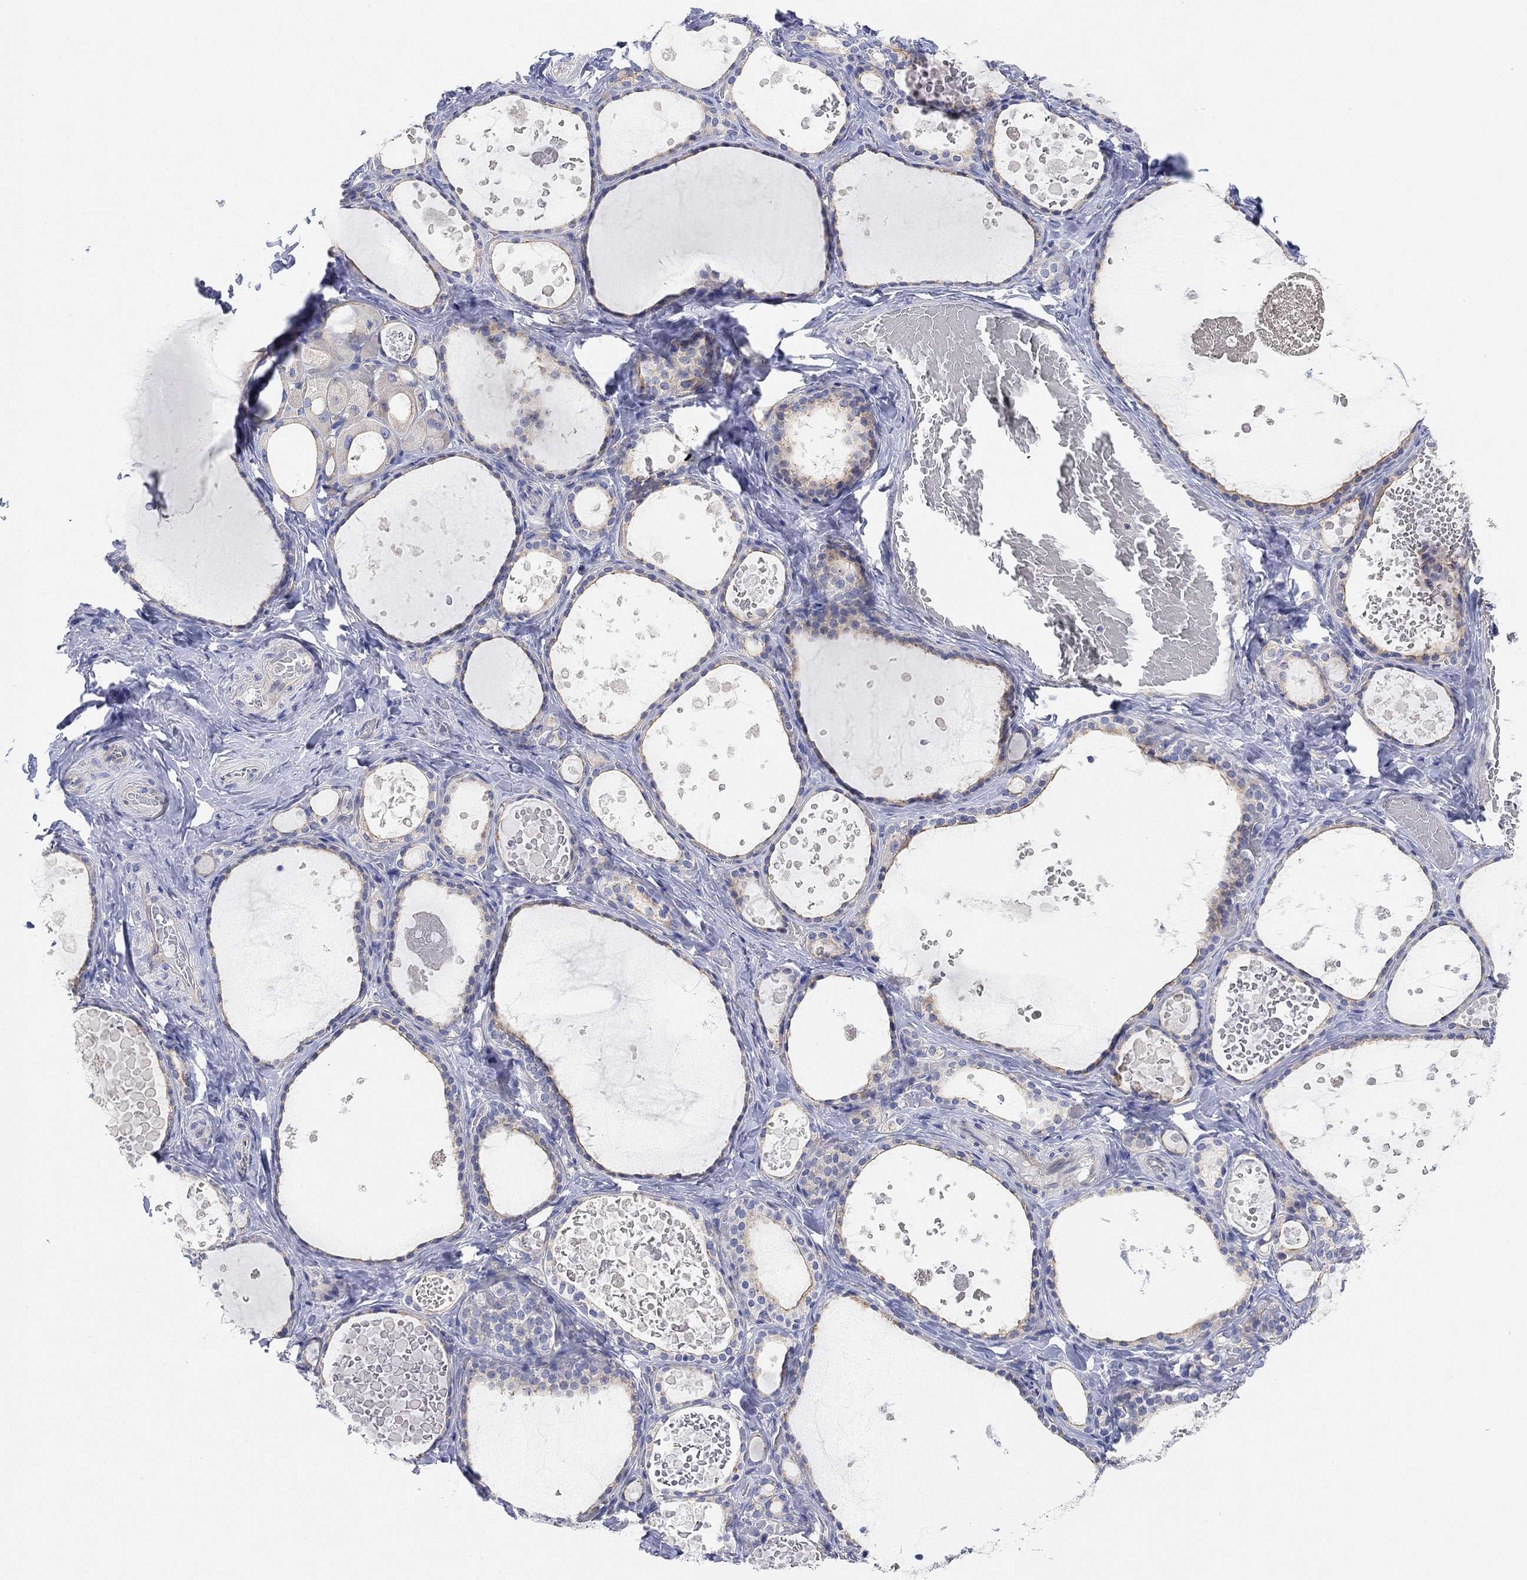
{"staining": {"intensity": "strong", "quantity": "<25%", "location": "cytoplasmic/membranous"}, "tissue": "thyroid gland", "cell_type": "Glandular cells", "image_type": "normal", "snomed": [{"axis": "morphology", "description": "Normal tissue, NOS"}, {"axis": "topography", "description": "Thyroid gland"}], "caption": "Immunohistochemistry of normal thyroid gland exhibits medium levels of strong cytoplasmic/membranous expression in approximately <25% of glandular cells.", "gene": "RGS1", "patient": {"sex": "female", "age": 56}}